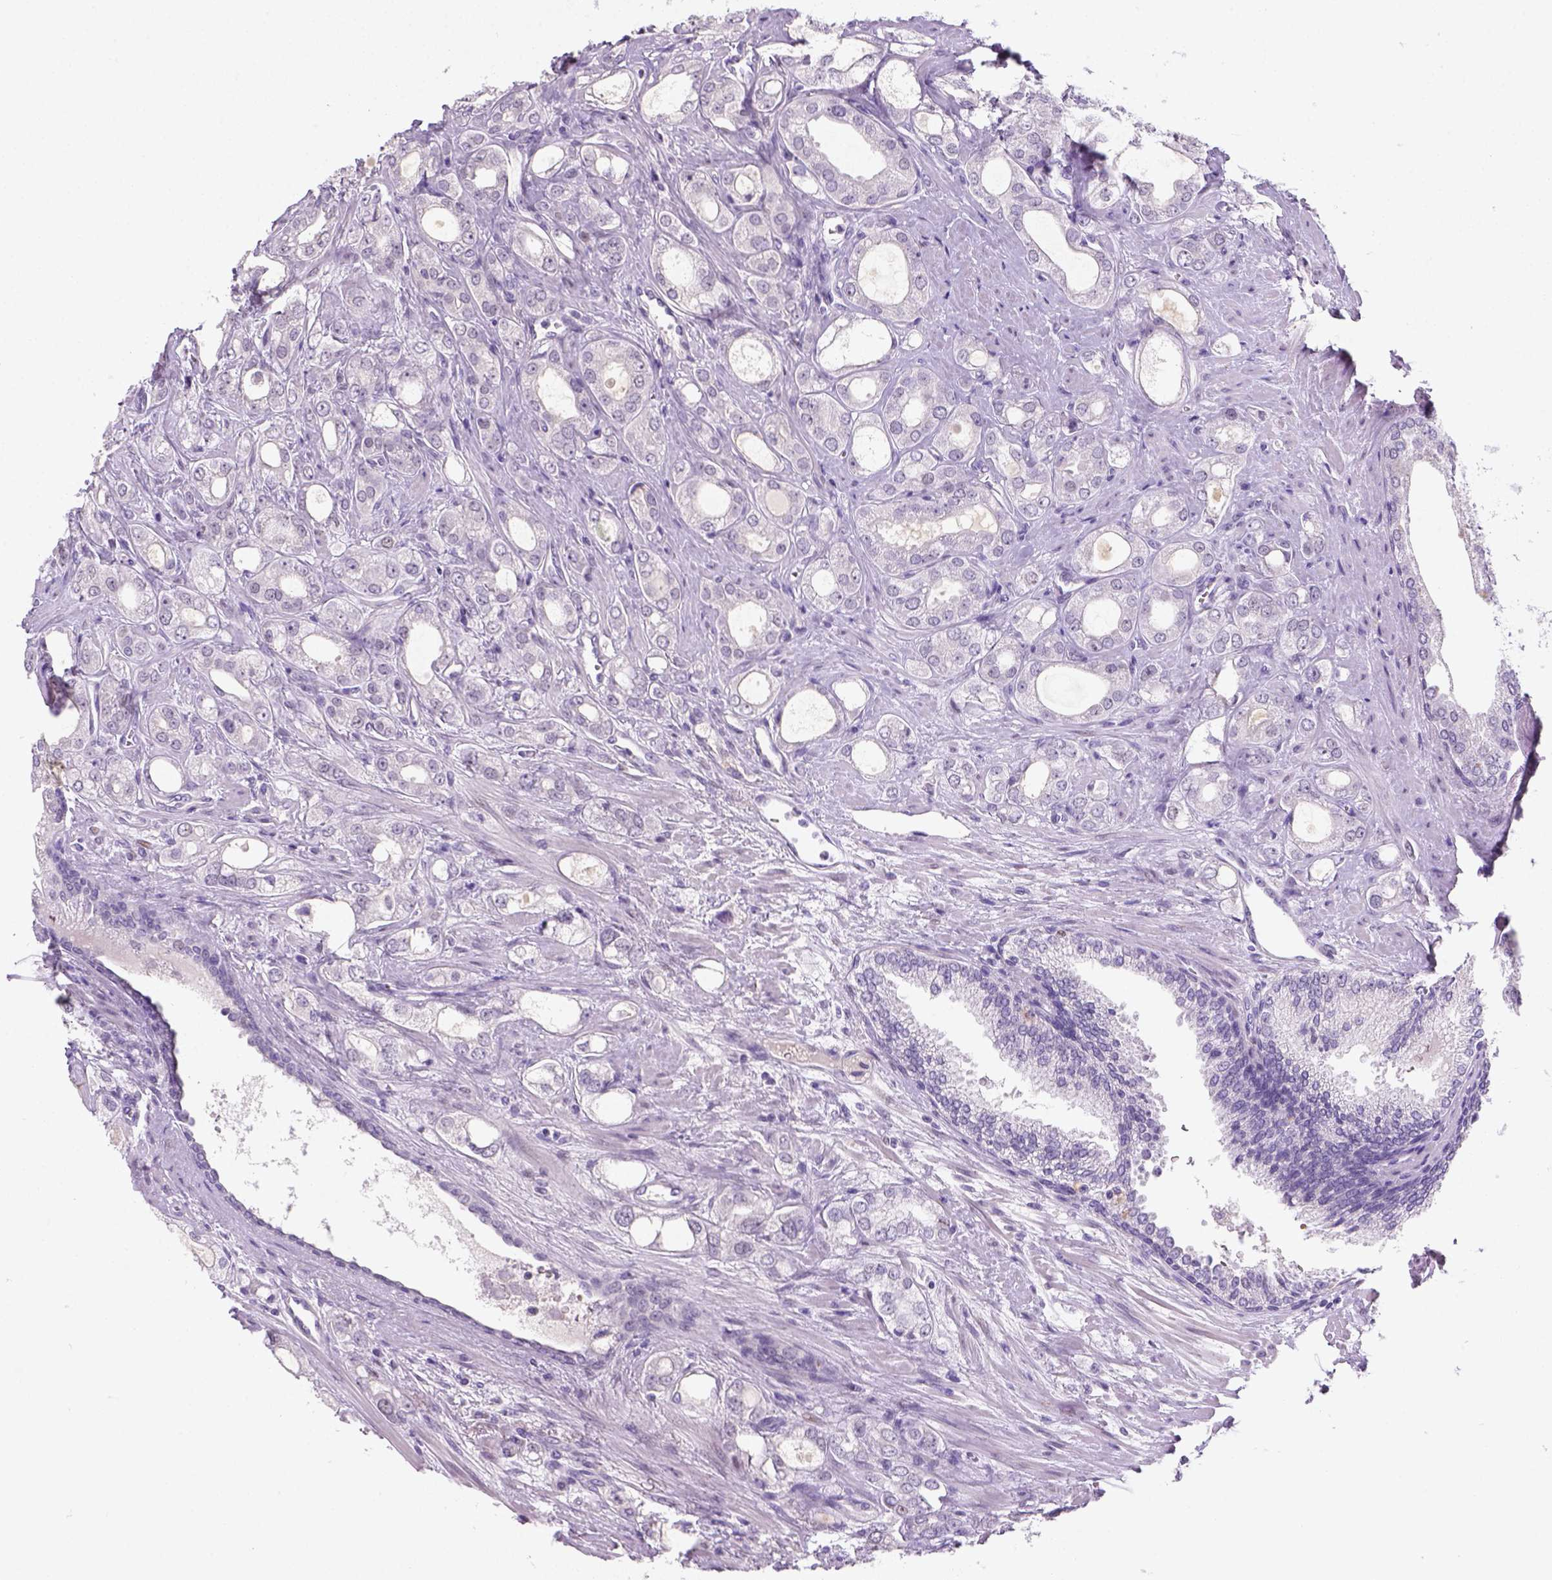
{"staining": {"intensity": "moderate", "quantity": "<25%", "location": "nuclear"}, "tissue": "prostate cancer", "cell_type": "Tumor cells", "image_type": "cancer", "snomed": [{"axis": "morphology", "description": "Adenocarcinoma, NOS"}, {"axis": "morphology", "description": "Adenocarcinoma, High grade"}, {"axis": "topography", "description": "Prostate"}], "caption": "Human prostate cancer stained with a brown dye exhibits moderate nuclear positive staining in approximately <25% of tumor cells.", "gene": "ZMAT4", "patient": {"sex": "male", "age": 70}}